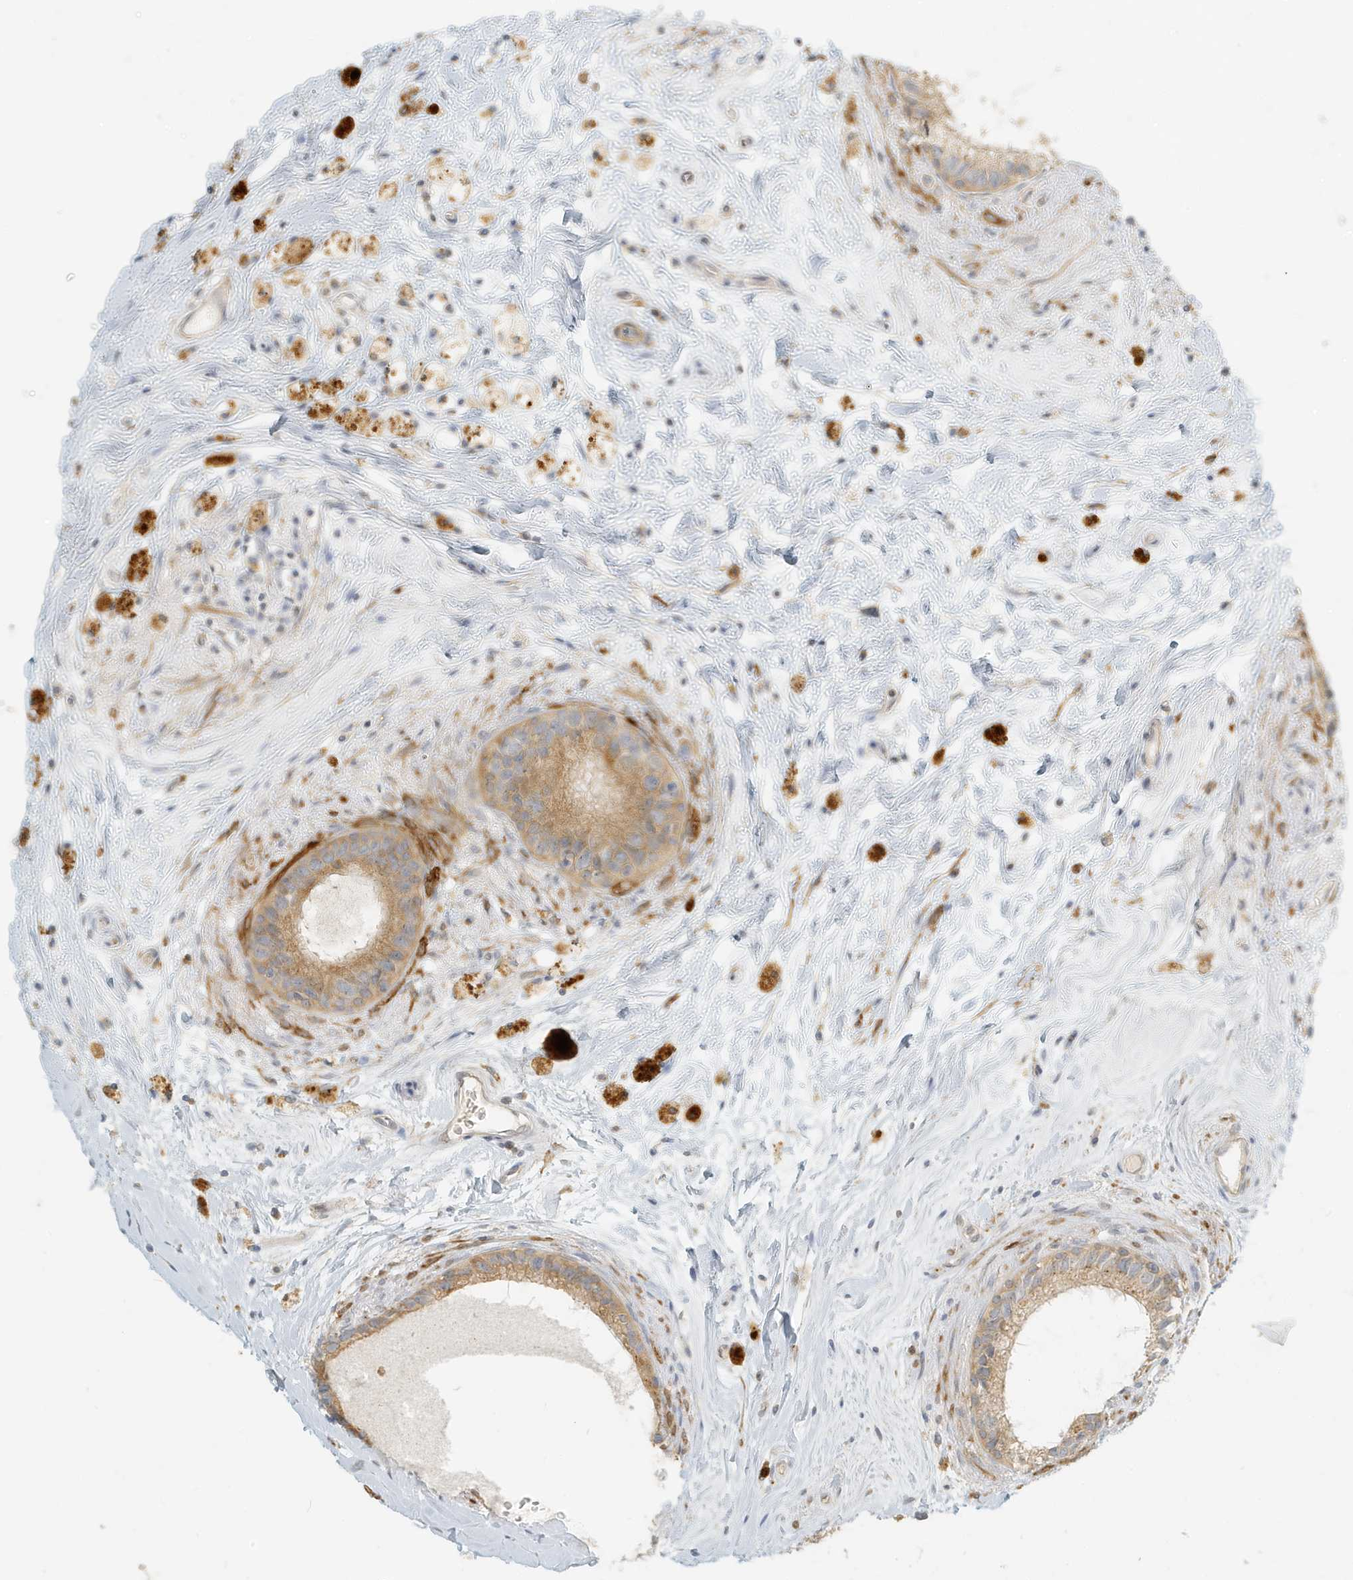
{"staining": {"intensity": "moderate", "quantity": ">75%", "location": "cytoplasmic/membranous"}, "tissue": "epididymis", "cell_type": "Glandular cells", "image_type": "normal", "snomed": [{"axis": "morphology", "description": "Normal tissue, NOS"}, {"axis": "topography", "description": "Epididymis"}], "caption": "Immunohistochemistry micrograph of unremarkable epididymis: human epididymis stained using immunohistochemistry (IHC) shows medium levels of moderate protein expression localized specifically in the cytoplasmic/membranous of glandular cells, appearing as a cytoplasmic/membranous brown color.", "gene": "MCOLN1", "patient": {"sex": "male", "age": 80}}